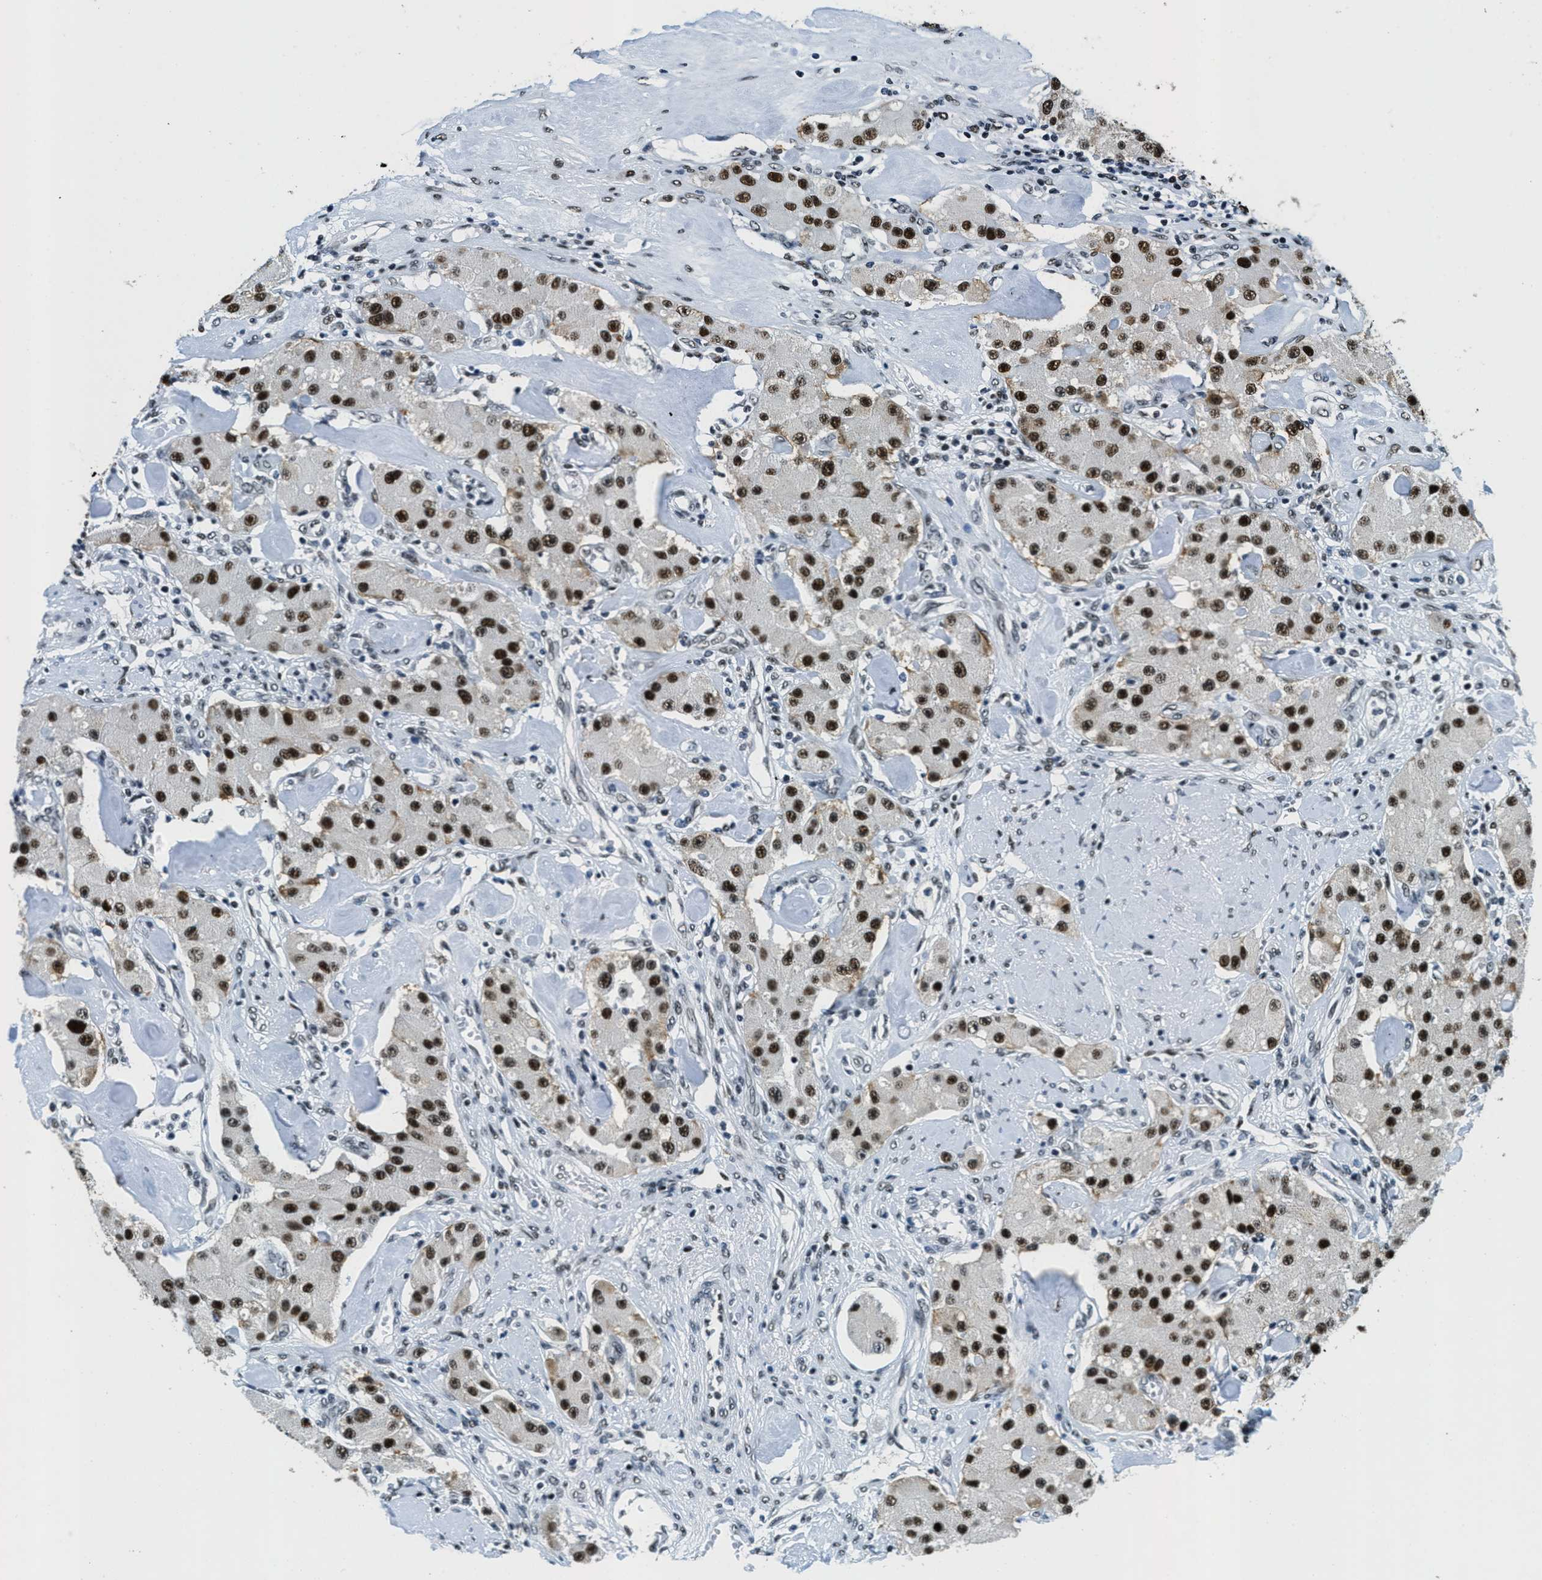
{"staining": {"intensity": "strong", "quantity": ">75%", "location": "nuclear"}, "tissue": "carcinoid", "cell_type": "Tumor cells", "image_type": "cancer", "snomed": [{"axis": "morphology", "description": "Carcinoid, malignant, NOS"}, {"axis": "topography", "description": "Pancreas"}], "caption": "Immunohistochemistry photomicrograph of neoplastic tissue: carcinoid stained using IHC displays high levels of strong protein expression localized specifically in the nuclear of tumor cells, appearing as a nuclear brown color.", "gene": "SSB", "patient": {"sex": "male", "age": 41}}